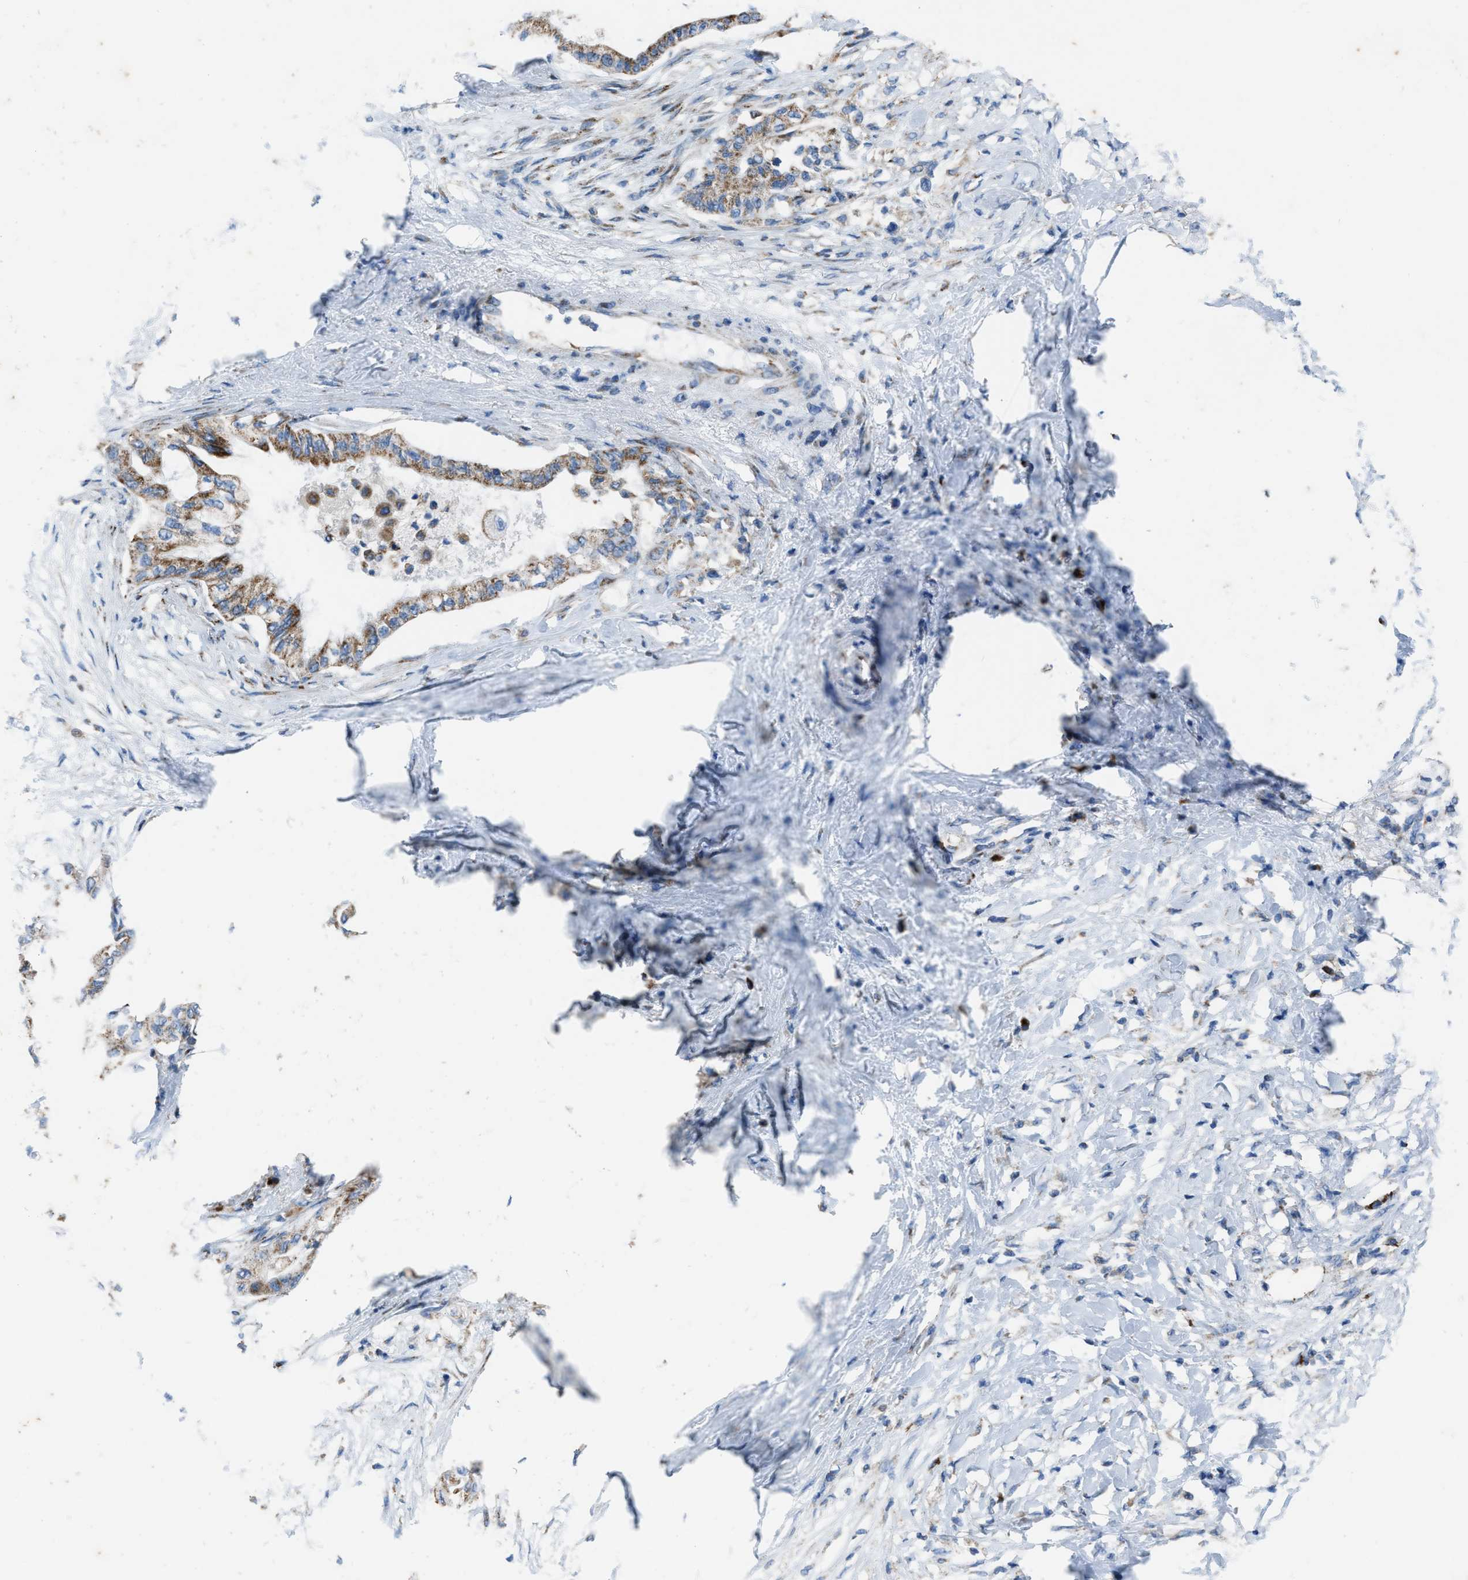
{"staining": {"intensity": "moderate", "quantity": "25%-75%", "location": "cytoplasmic/membranous"}, "tissue": "pancreatic cancer", "cell_type": "Tumor cells", "image_type": "cancer", "snomed": [{"axis": "morphology", "description": "Normal tissue, NOS"}, {"axis": "morphology", "description": "Adenocarcinoma, NOS"}, {"axis": "topography", "description": "Pancreas"}, {"axis": "topography", "description": "Duodenum"}], "caption": "Brown immunohistochemical staining in pancreatic cancer (adenocarcinoma) shows moderate cytoplasmic/membranous staining in approximately 25%-75% of tumor cells.", "gene": "ETFB", "patient": {"sex": "female", "age": 60}}